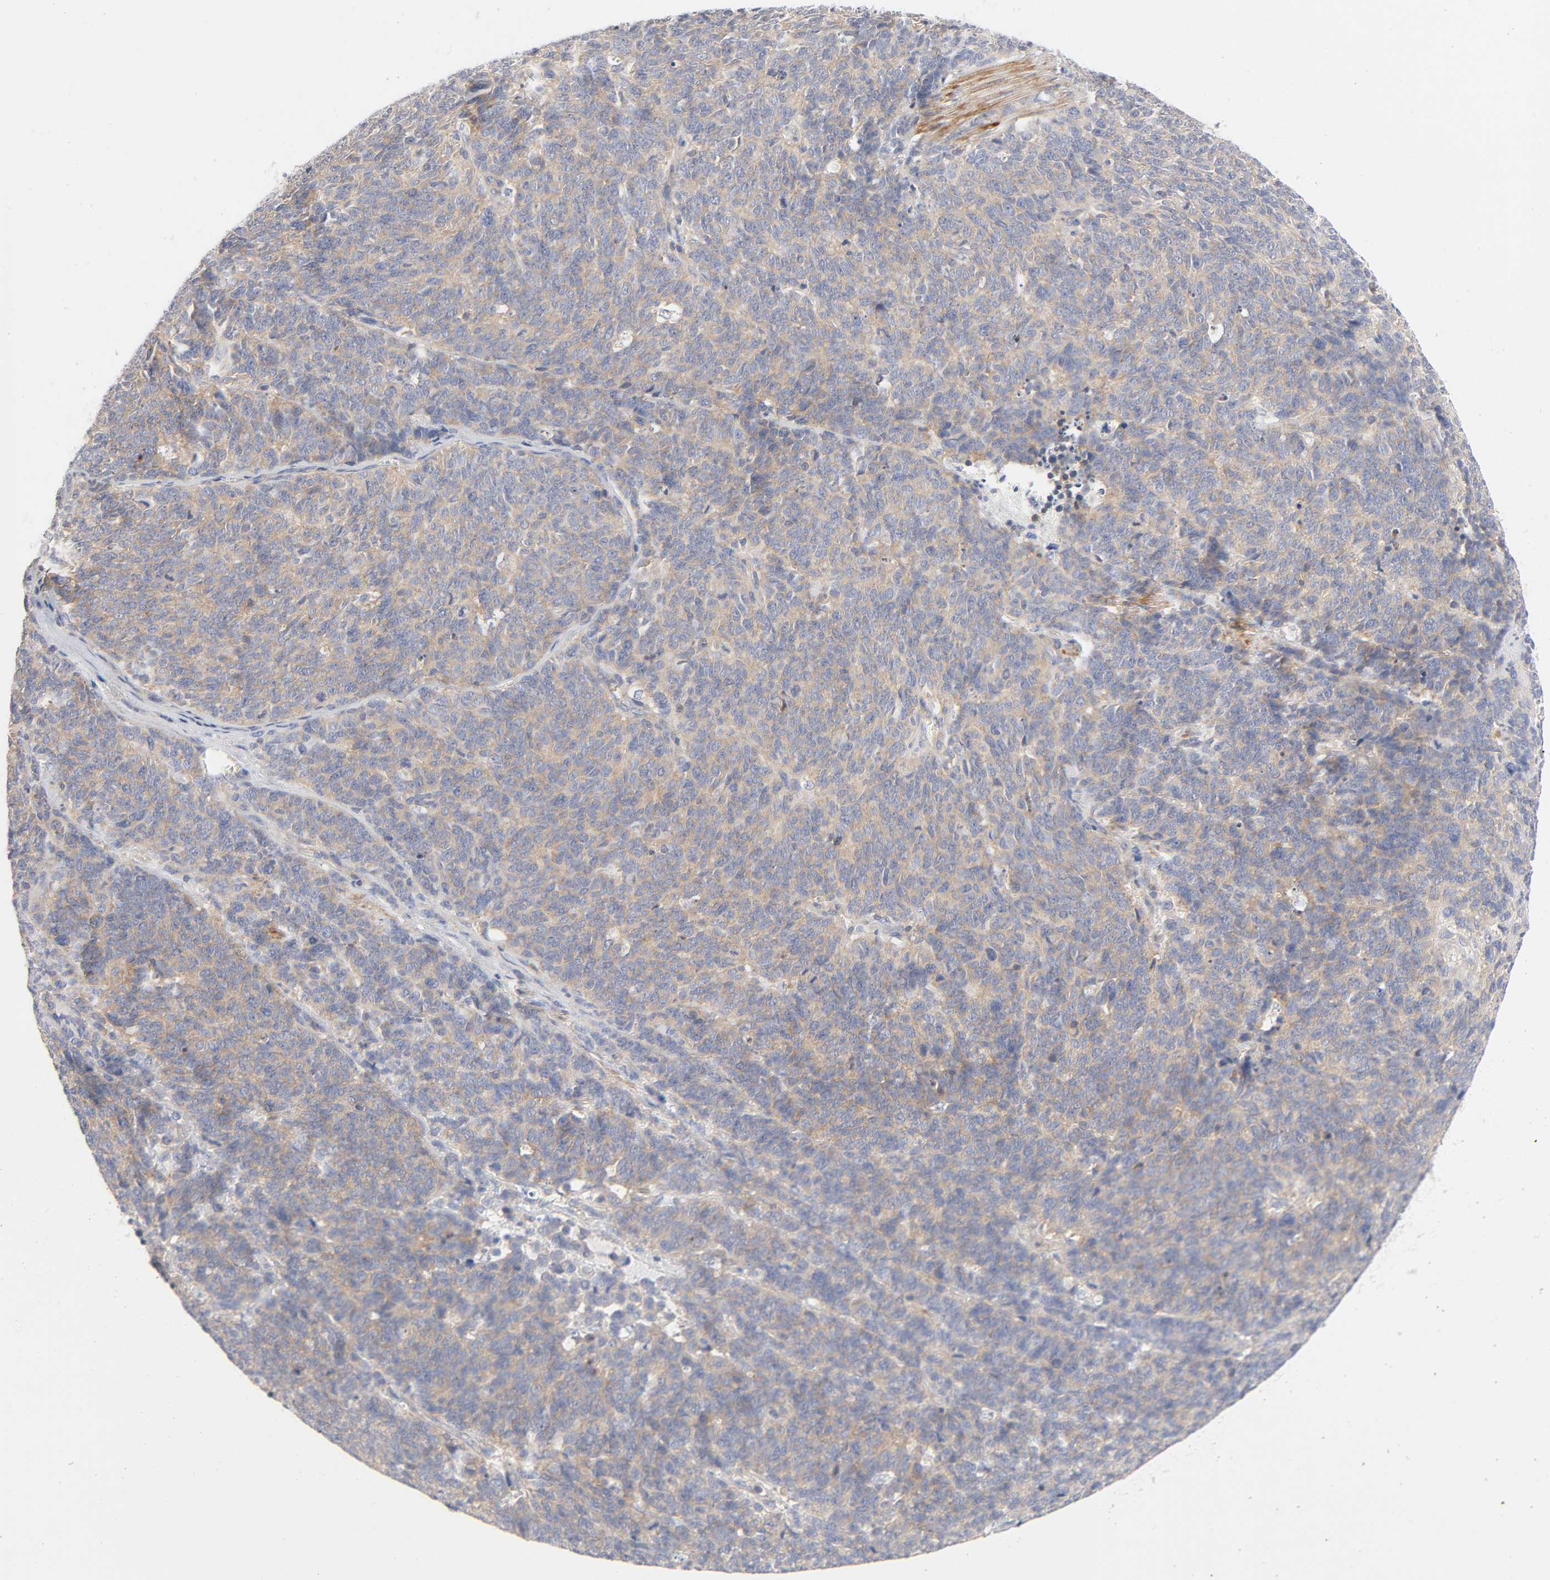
{"staining": {"intensity": "weak", "quantity": ">75%", "location": "cytoplasmic/membranous"}, "tissue": "lung cancer", "cell_type": "Tumor cells", "image_type": "cancer", "snomed": [{"axis": "morphology", "description": "Neoplasm, malignant, NOS"}, {"axis": "topography", "description": "Lung"}], "caption": "Immunohistochemistry of human lung malignant neoplasm demonstrates low levels of weak cytoplasmic/membranous staining in about >75% of tumor cells.", "gene": "ROCK1", "patient": {"sex": "female", "age": 58}}